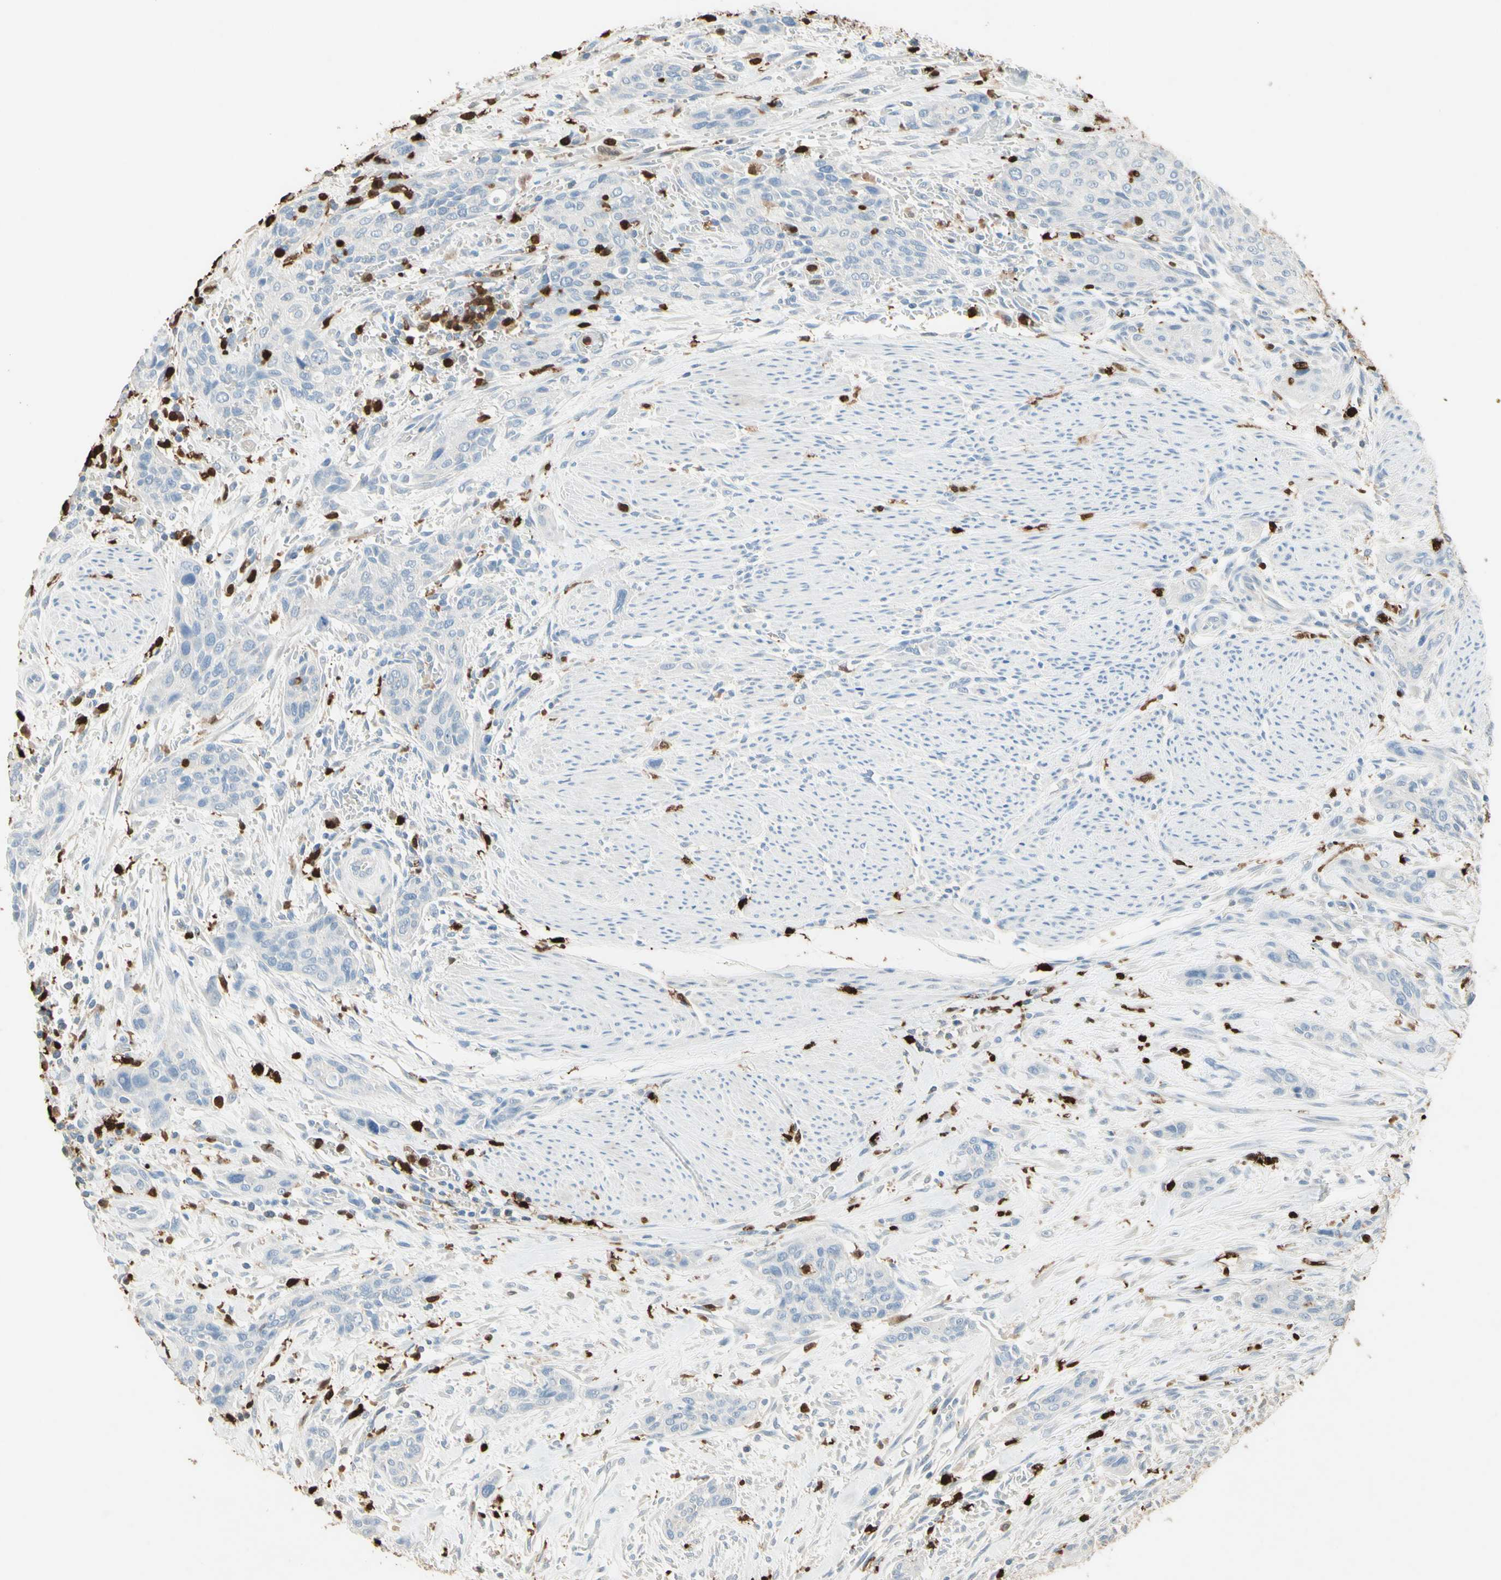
{"staining": {"intensity": "negative", "quantity": "none", "location": "none"}, "tissue": "urothelial cancer", "cell_type": "Tumor cells", "image_type": "cancer", "snomed": [{"axis": "morphology", "description": "Urothelial carcinoma, High grade"}, {"axis": "topography", "description": "Urinary bladder"}], "caption": "The histopathology image exhibits no staining of tumor cells in urothelial cancer.", "gene": "NFKBIZ", "patient": {"sex": "male", "age": 35}}